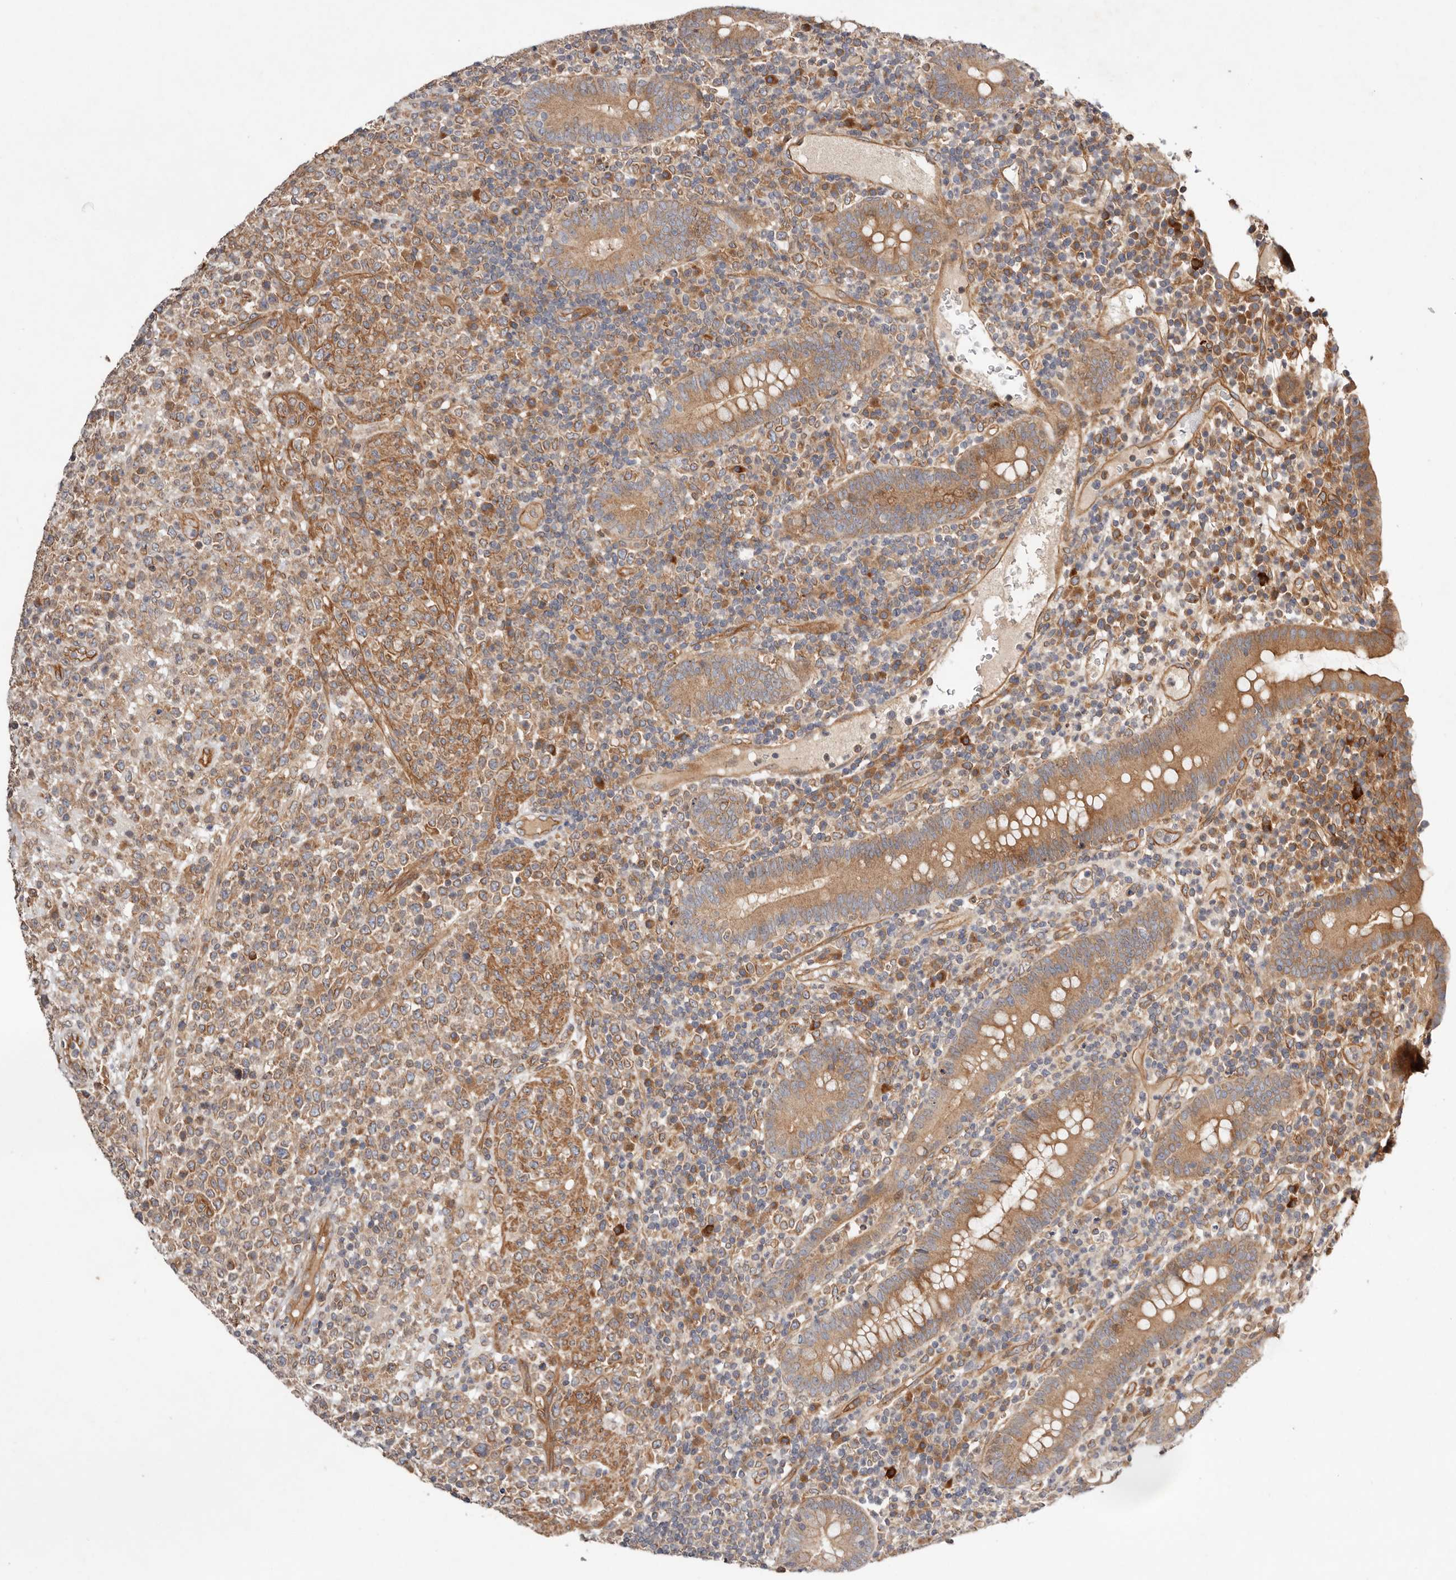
{"staining": {"intensity": "moderate", "quantity": ">75%", "location": "cytoplasmic/membranous"}, "tissue": "lymphoma", "cell_type": "Tumor cells", "image_type": "cancer", "snomed": [{"axis": "morphology", "description": "Malignant lymphoma, non-Hodgkin's type, High grade"}, {"axis": "topography", "description": "Colon"}], "caption": "DAB immunohistochemical staining of lymphoma shows moderate cytoplasmic/membranous protein staining in approximately >75% of tumor cells. Nuclei are stained in blue.", "gene": "MACF1", "patient": {"sex": "female", "age": 53}}